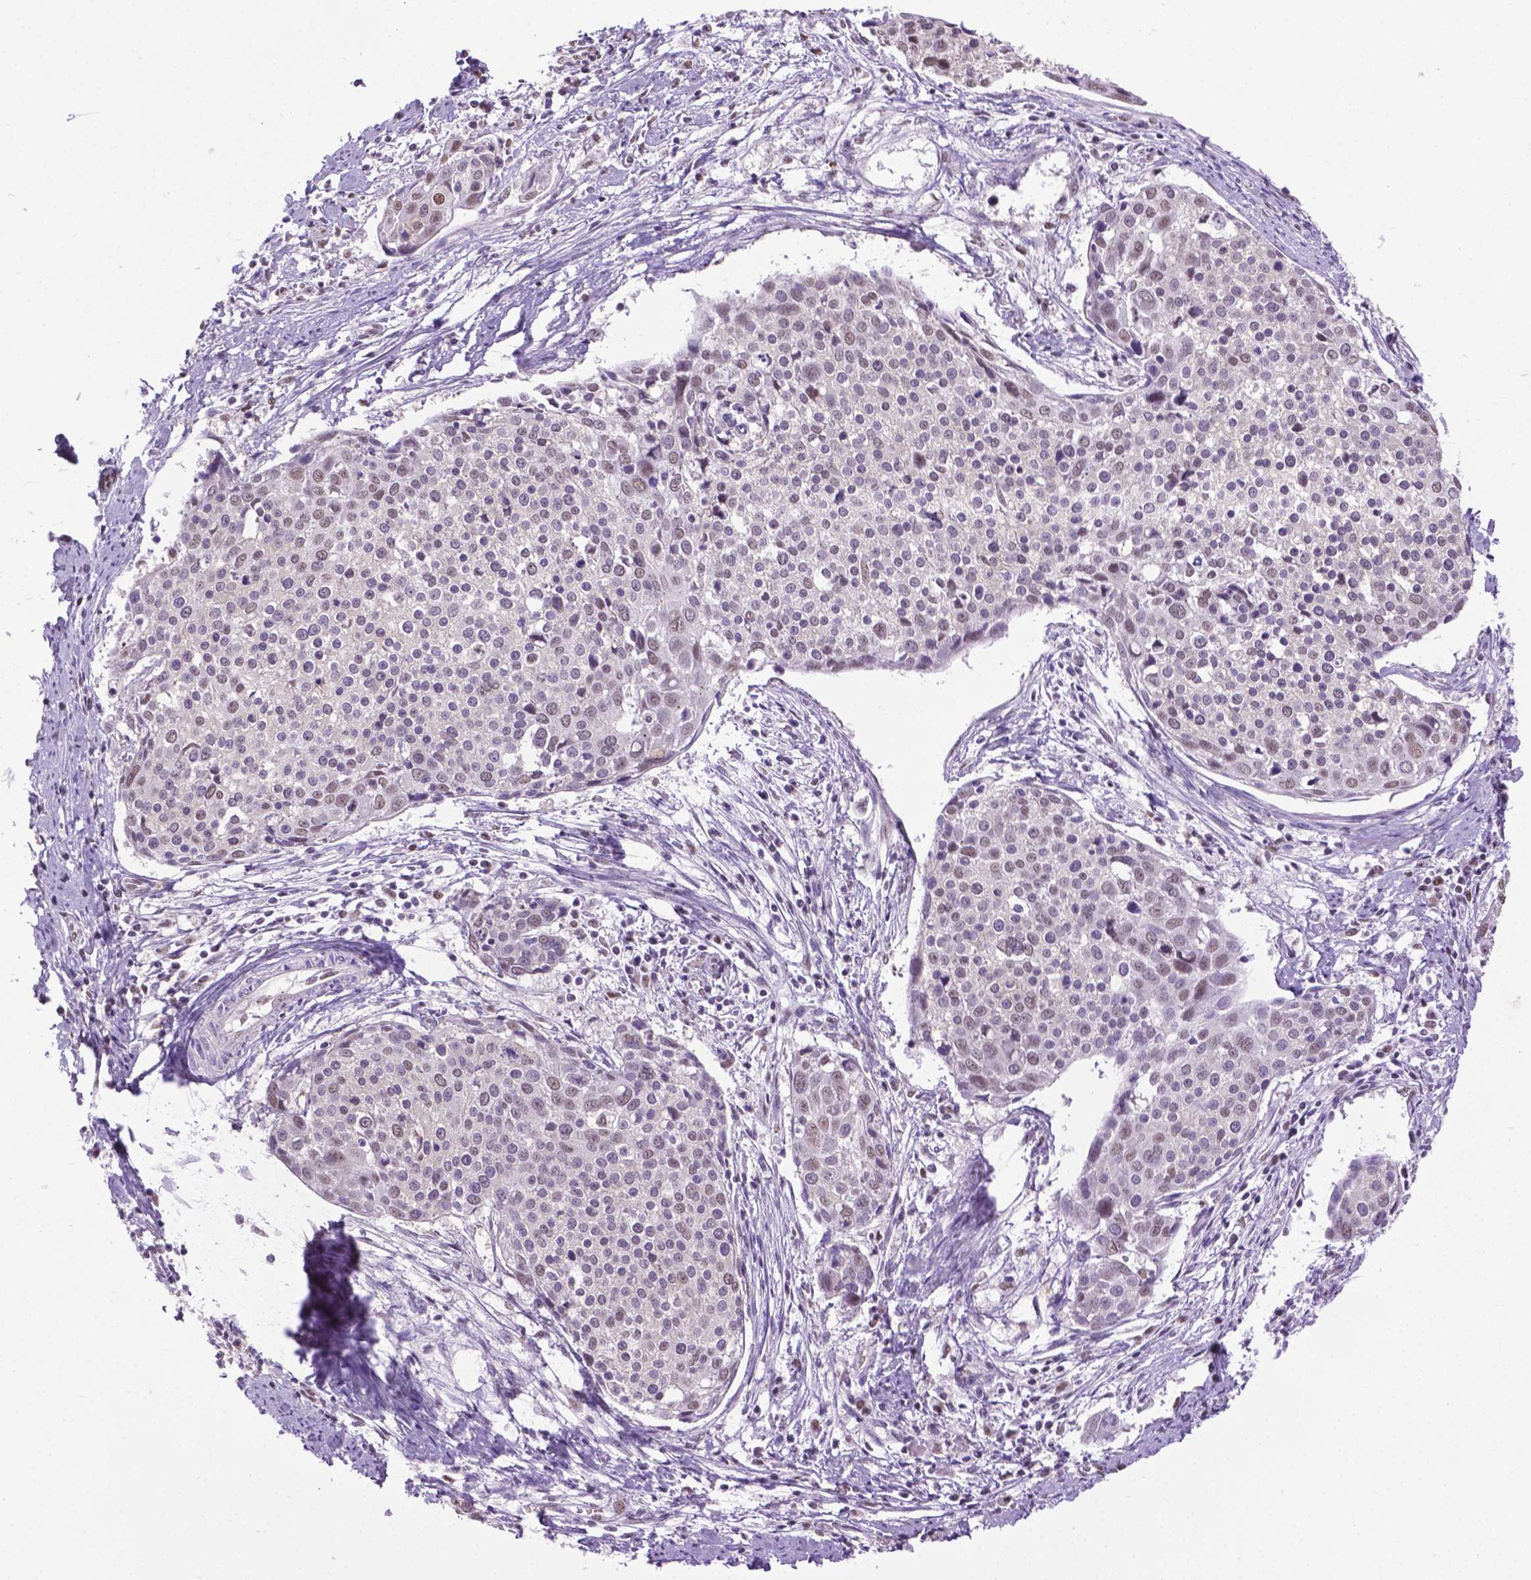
{"staining": {"intensity": "weak", "quantity": "25%-75%", "location": "nuclear"}, "tissue": "cervical cancer", "cell_type": "Tumor cells", "image_type": "cancer", "snomed": [{"axis": "morphology", "description": "Squamous cell carcinoma, NOS"}, {"axis": "topography", "description": "Cervix"}], "caption": "Squamous cell carcinoma (cervical) stained with IHC shows weak nuclear expression in approximately 25%-75% of tumor cells.", "gene": "ABI2", "patient": {"sex": "female", "age": 39}}